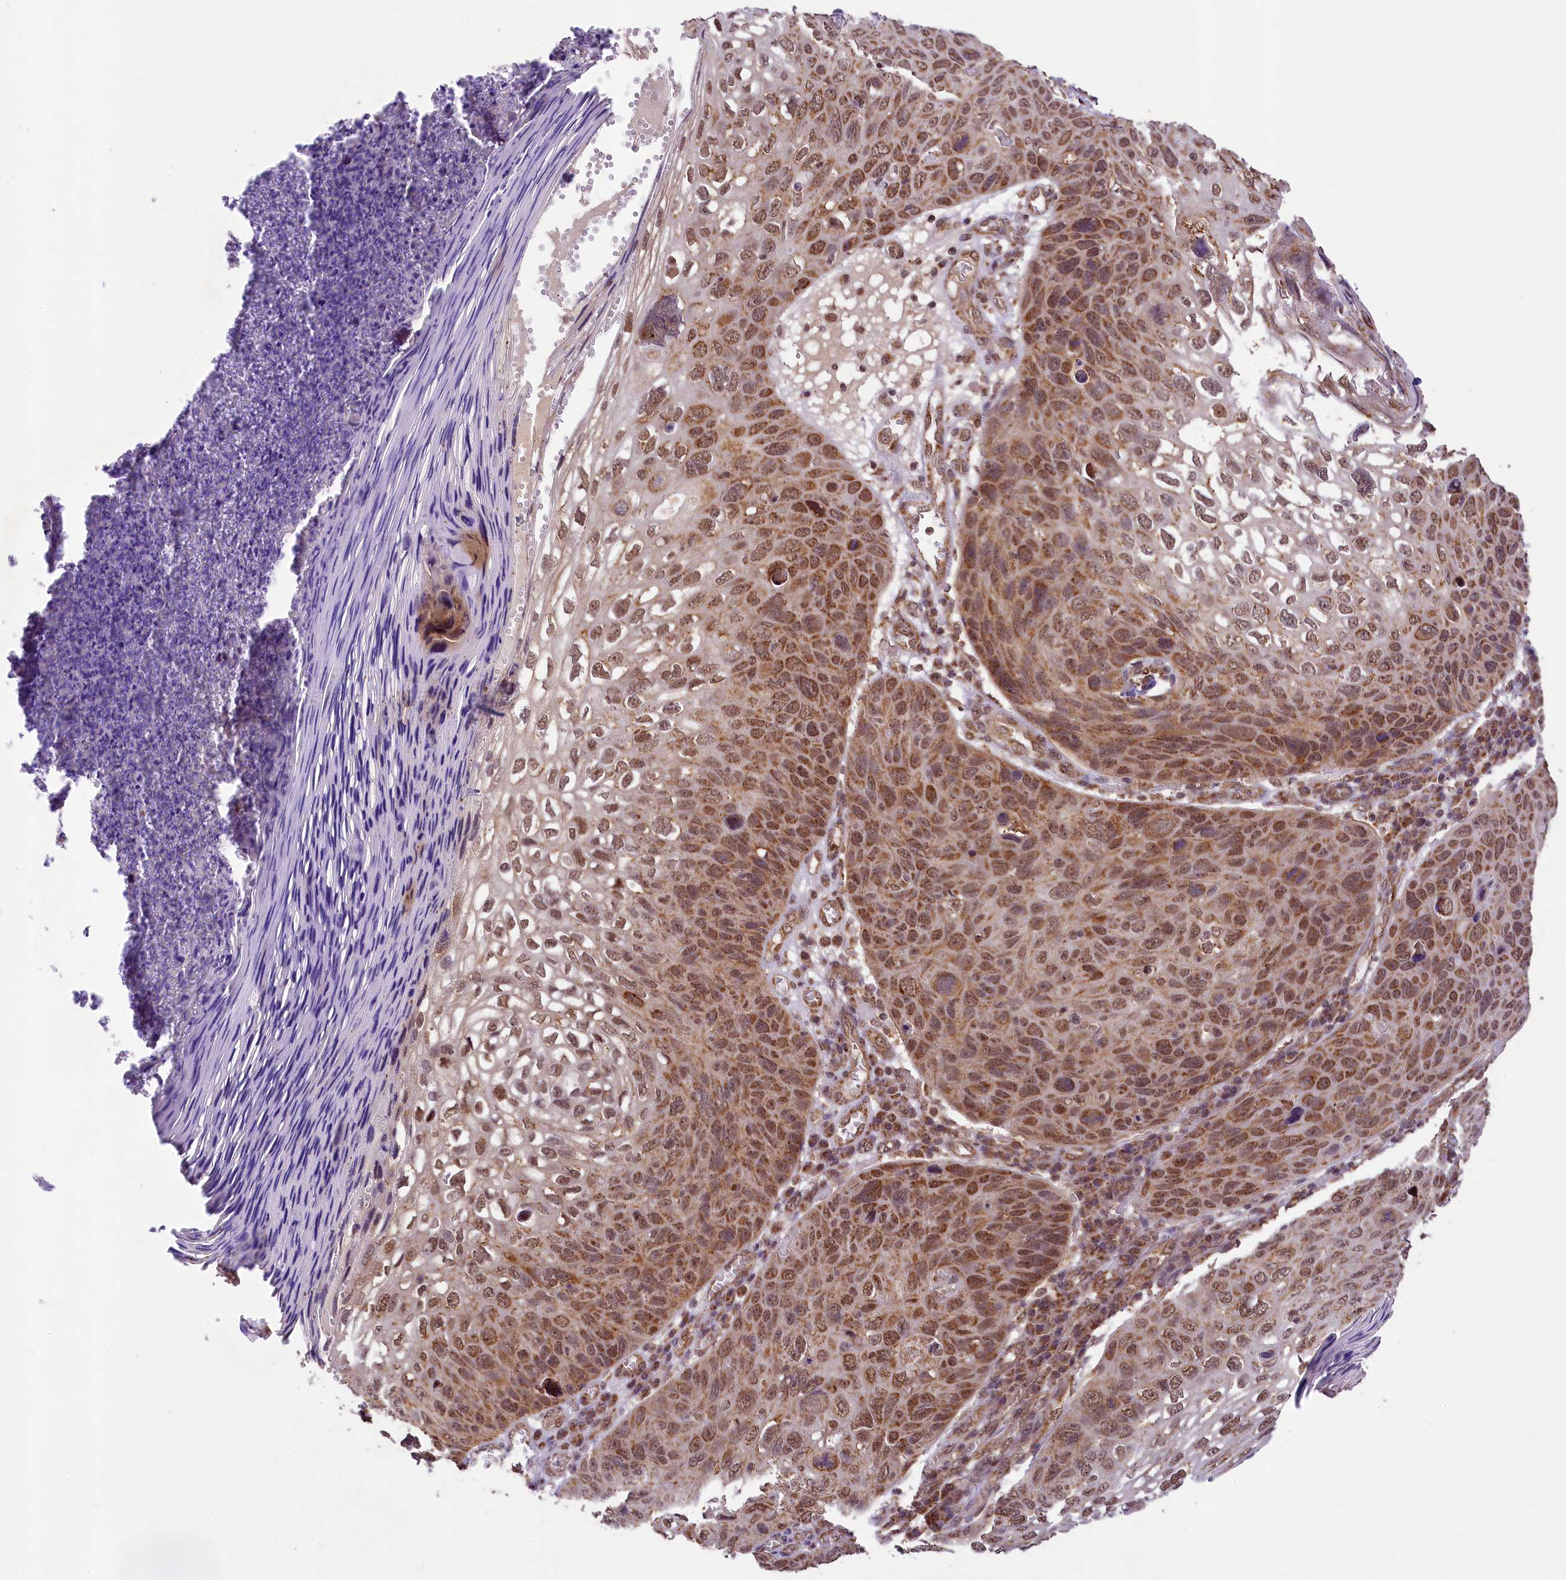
{"staining": {"intensity": "moderate", "quantity": ">75%", "location": "cytoplasmic/membranous,nuclear"}, "tissue": "skin cancer", "cell_type": "Tumor cells", "image_type": "cancer", "snomed": [{"axis": "morphology", "description": "Squamous cell carcinoma, NOS"}, {"axis": "topography", "description": "Skin"}], "caption": "There is medium levels of moderate cytoplasmic/membranous and nuclear expression in tumor cells of squamous cell carcinoma (skin), as demonstrated by immunohistochemical staining (brown color).", "gene": "PAF1", "patient": {"sex": "female", "age": 90}}